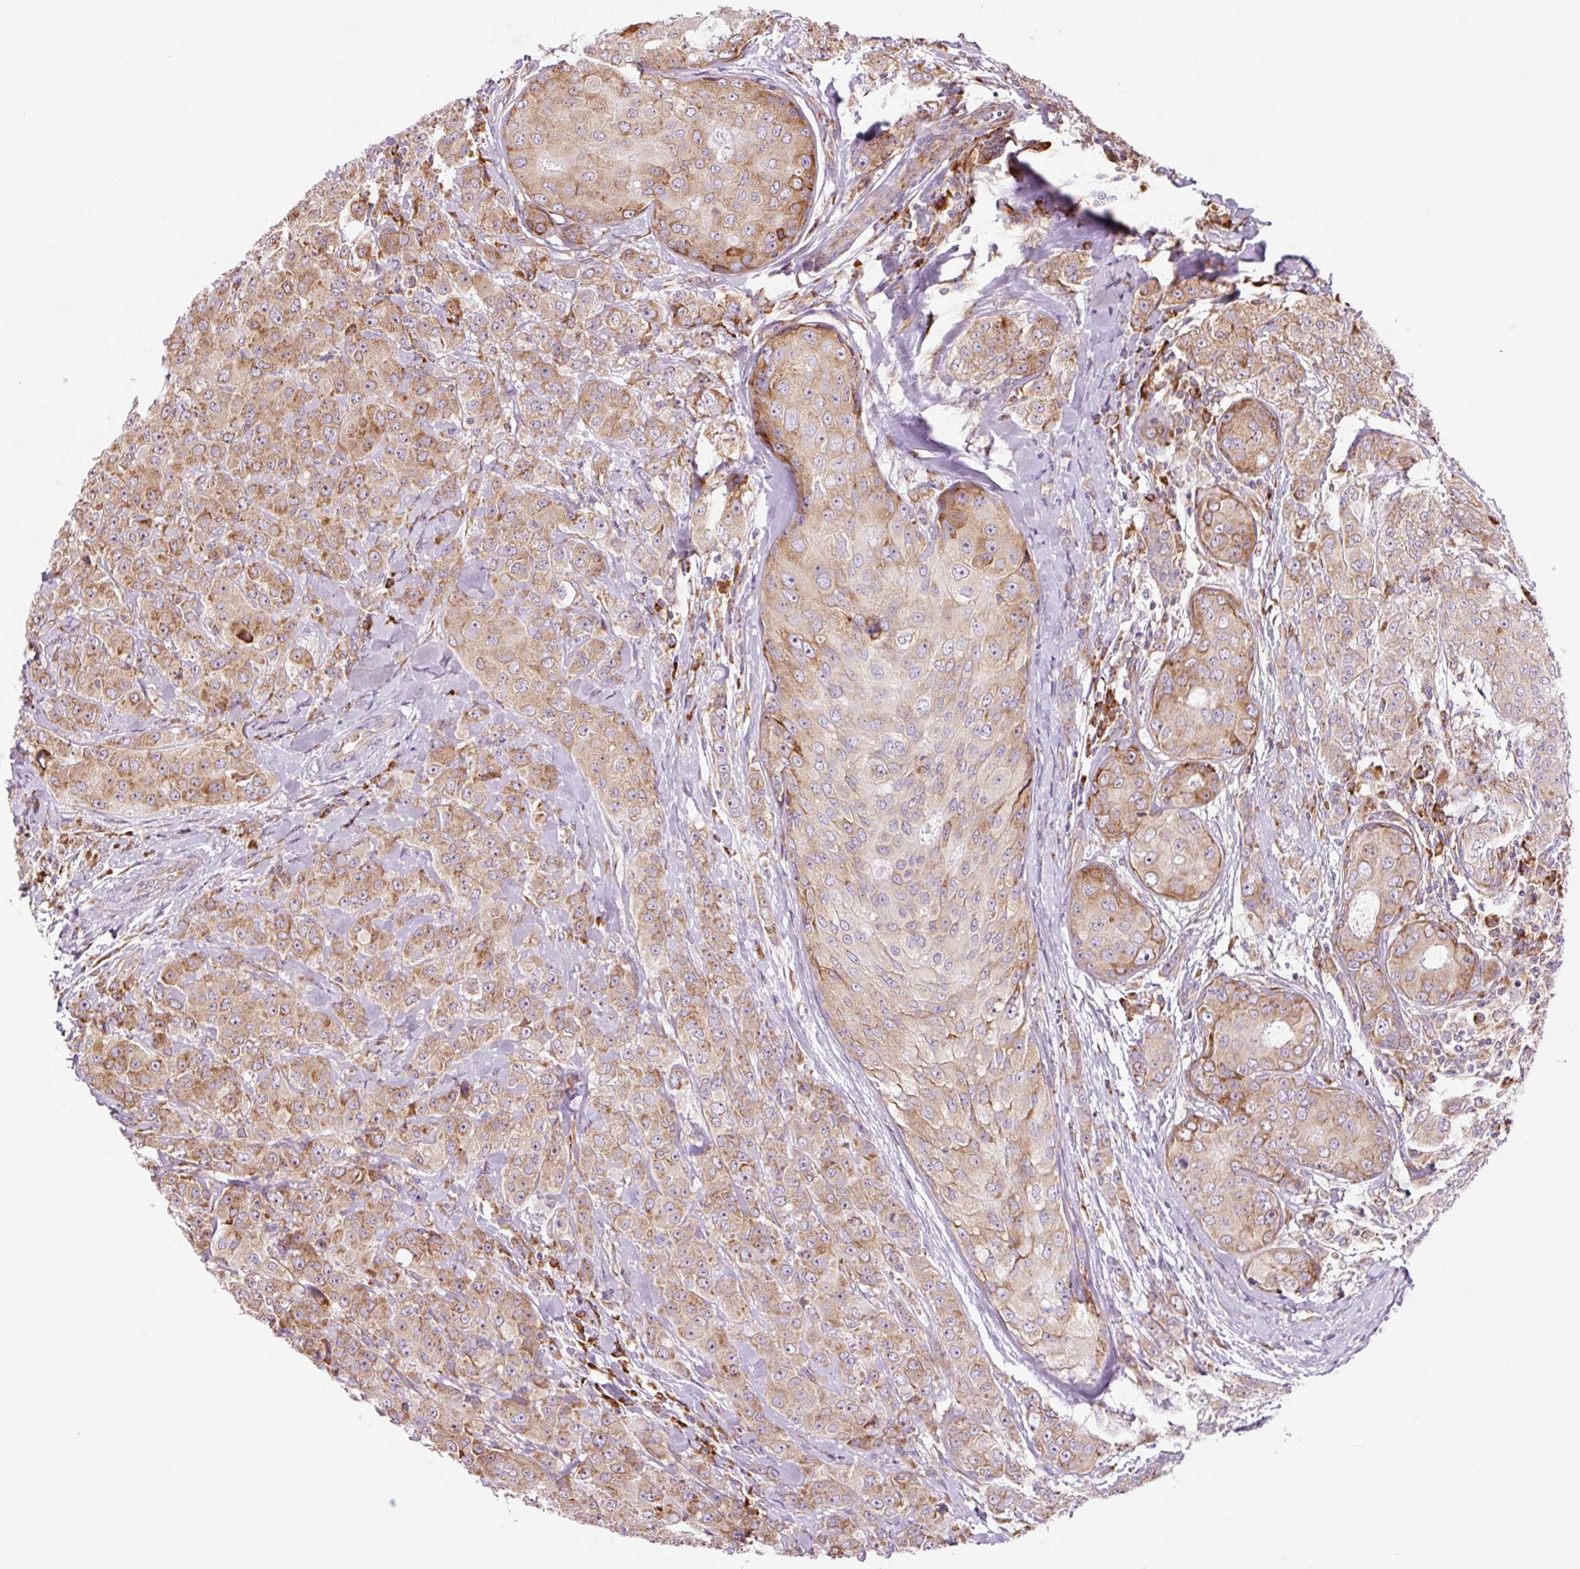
{"staining": {"intensity": "moderate", "quantity": ">75%", "location": "cytoplasmic/membranous"}, "tissue": "breast cancer", "cell_type": "Tumor cells", "image_type": "cancer", "snomed": [{"axis": "morphology", "description": "Duct carcinoma"}, {"axis": "topography", "description": "Breast"}], "caption": "Invasive ductal carcinoma (breast) stained for a protein (brown) exhibits moderate cytoplasmic/membranous positive positivity in approximately >75% of tumor cells.", "gene": "RPL41", "patient": {"sex": "female", "age": 43}}